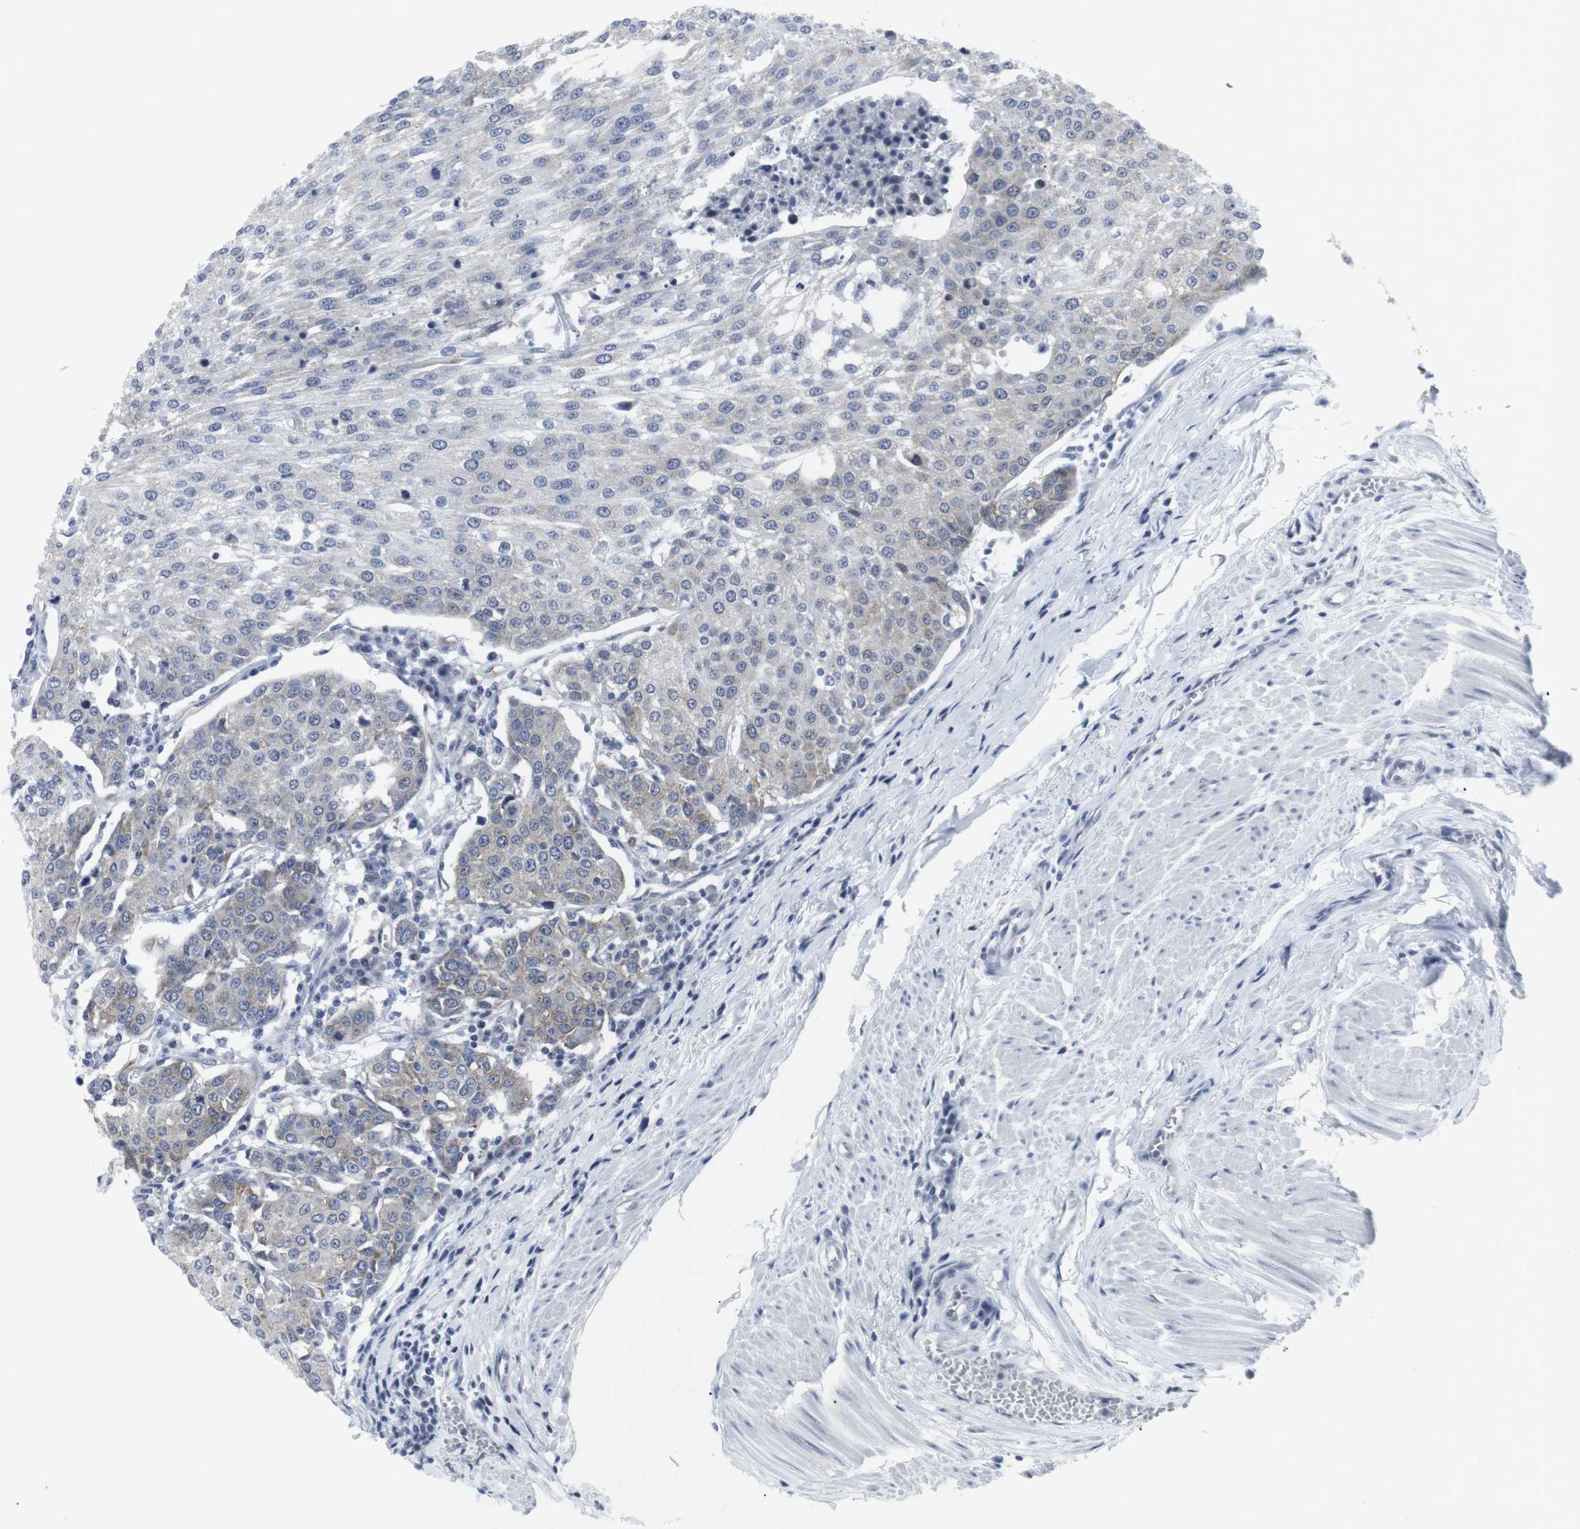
{"staining": {"intensity": "weak", "quantity": "<25%", "location": "cytoplasmic/membranous"}, "tissue": "urothelial cancer", "cell_type": "Tumor cells", "image_type": "cancer", "snomed": [{"axis": "morphology", "description": "Urothelial carcinoma, High grade"}, {"axis": "topography", "description": "Urinary bladder"}], "caption": "Immunohistochemistry image of urothelial cancer stained for a protein (brown), which displays no staining in tumor cells.", "gene": "GEMIN2", "patient": {"sex": "female", "age": 85}}